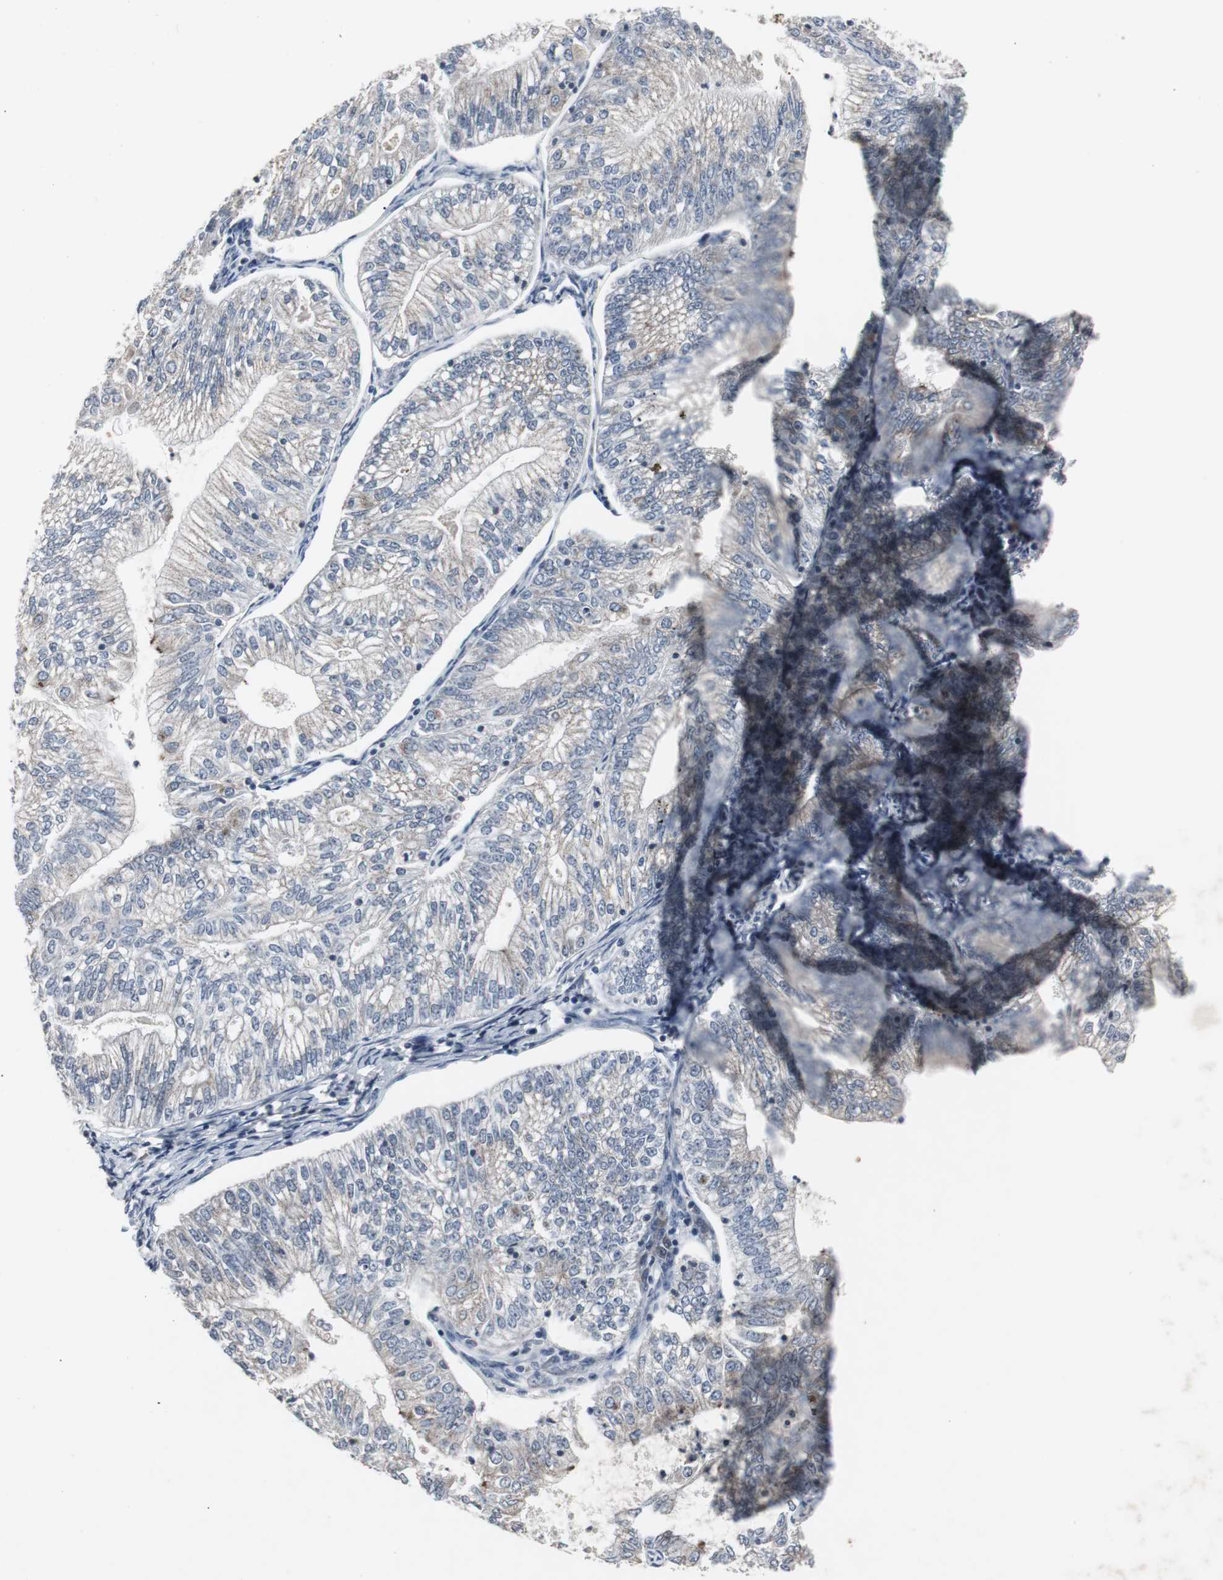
{"staining": {"intensity": "negative", "quantity": "none", "location": "none"}, "tissue": "endometrial cancer", "cell_type": "Tumor cells", "image_type": "cancer", "snomed": [{"axis": "morphology", "description": "Adenocarcinoma, NOS"}, {"axis": "topography", "description": "Endometrium"}], "caption": "An immunohistochemistry histopathology image of endometrial cancer is shown. There is no staining in tumor cells of endometrial cancer.", "gene": "ACAA1", "patient": {"sex": "female", "age": 69}}